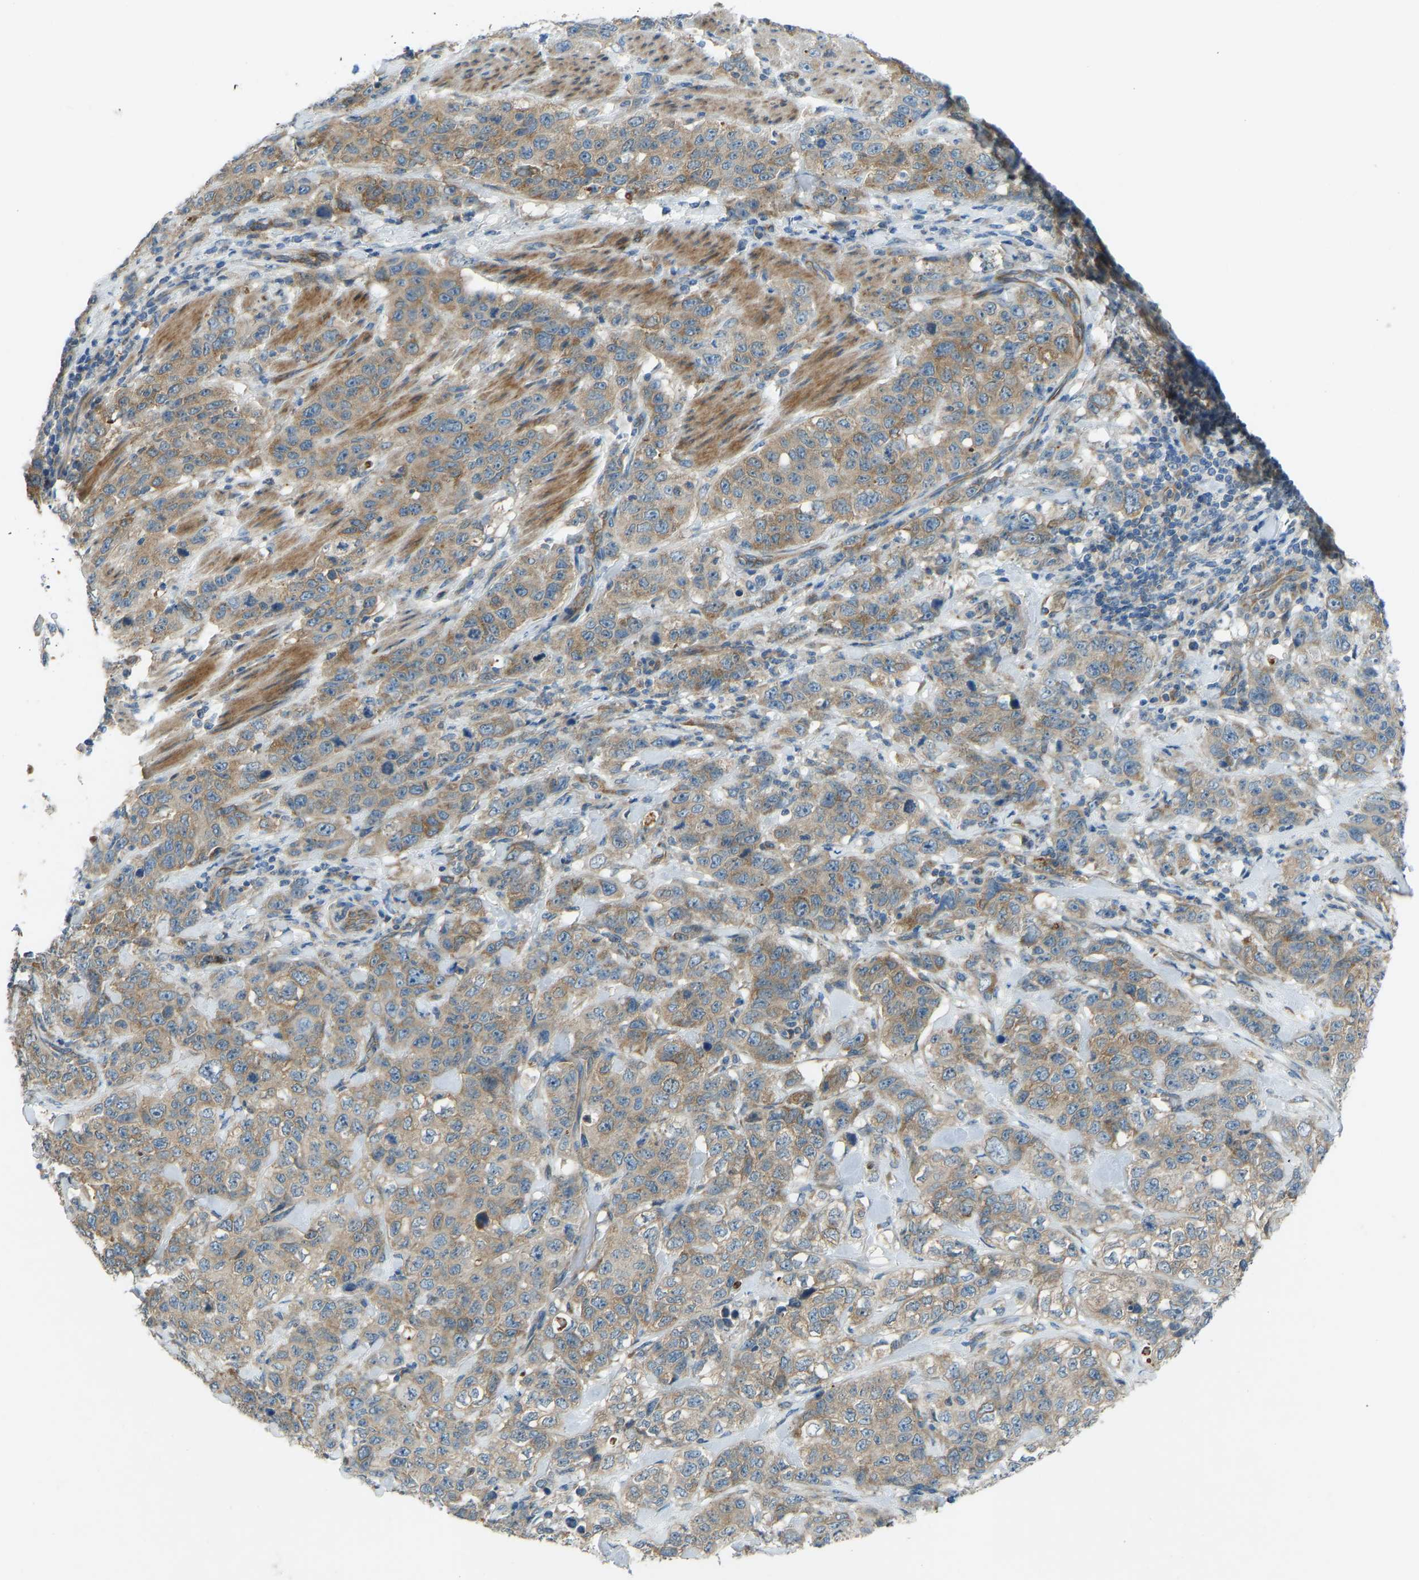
{"staining": {"intensity": "moderate", "quantity": ">75%", "location": "cytoplasmic/membranous"}, "tissue": "stomach cancer", "cell_type": "Tumor cells", "image_type": "cancer", "snomed": [{"axis": "morphology", "description": "Adenocarcinoma, NOS"}, {"axis": "topography", "description": "Stomach"}], "caption": "Adenocarcinoma (stomach) stained with a protein marker demonstrates moderate staining in tumor cells.", "gene": "STAU2", "patient": {"sex": "male", "age": 48}}